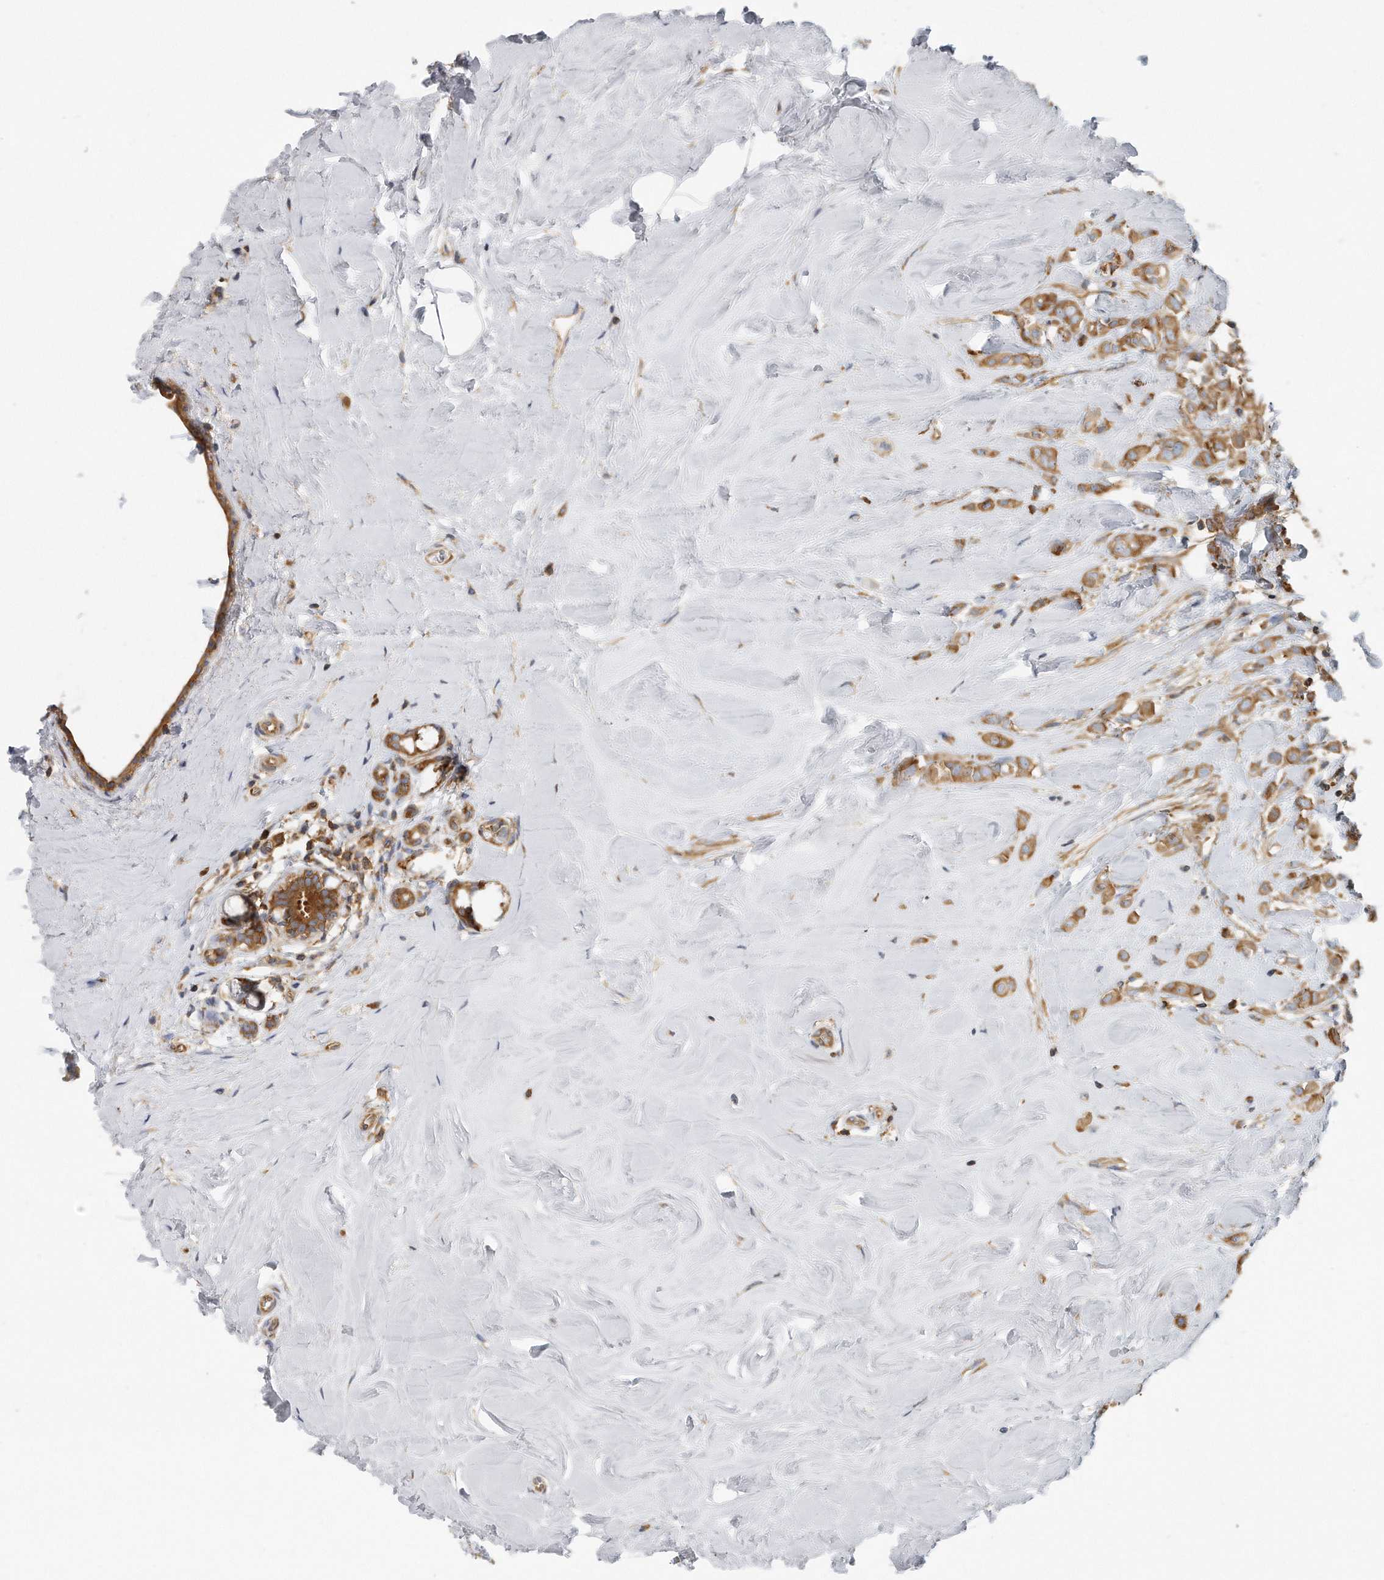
{"staining": {"intensity": "moderate", "quantity": ">75%", "location": "cytoplasmic/membranous"}, "tissue": "breast cancer", "cell_type": "Tumor cells", "image_type": "cancer", "snomed": [{"axis": "morphology", "description": "Lobular carcinoma"}, {"axis": "topography", "description": "Breast"}], "caption": "Lobular carcinoma (breast) stained for a protein demonstrates moderate cytoplasmic/membranous positivity in tumor cells.", "gene": "EIF3I", "patient": {"sex": "female", "age": 47}}